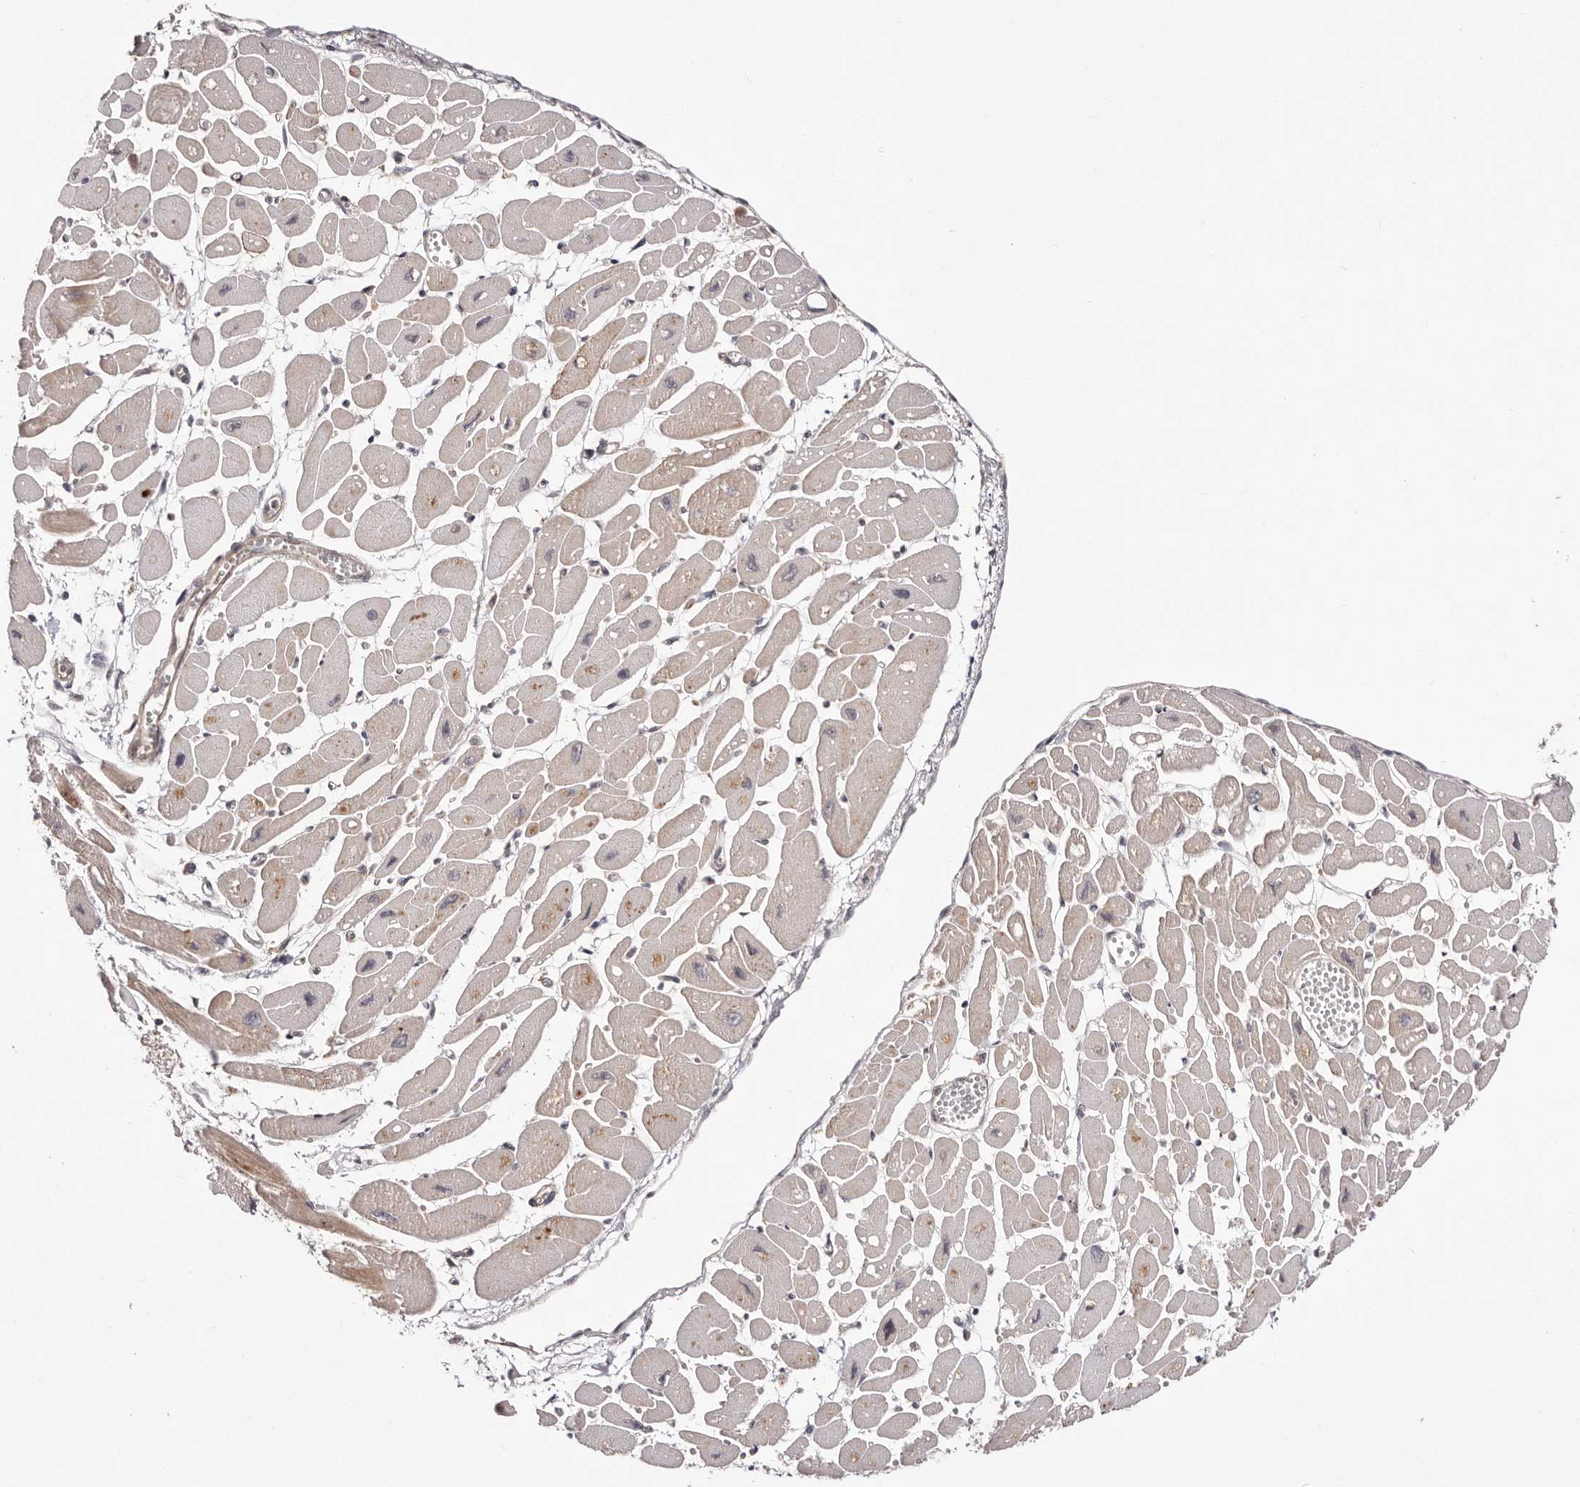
{"staining": {"intensity": "weak", "quantity": "<25%", "location": "cytoplasmic/membranous"}, "tissue": "heart muscle", "cell_type": "Cardiomyocytes", "image_type": "normal", "snomed": [{"axis": "morphology", "description": "Normal tissue, NOS"}, {"axis": "topography", "description": "Heart"}], "caption": "A high-resolution micrograph shows immunohistochemistry (IHC) staining of benign heart muscle, which displays no significant positivity in cardiomyocytes.", "gene": "EGR3", "patient": {"sex": "female", "age": 54}}